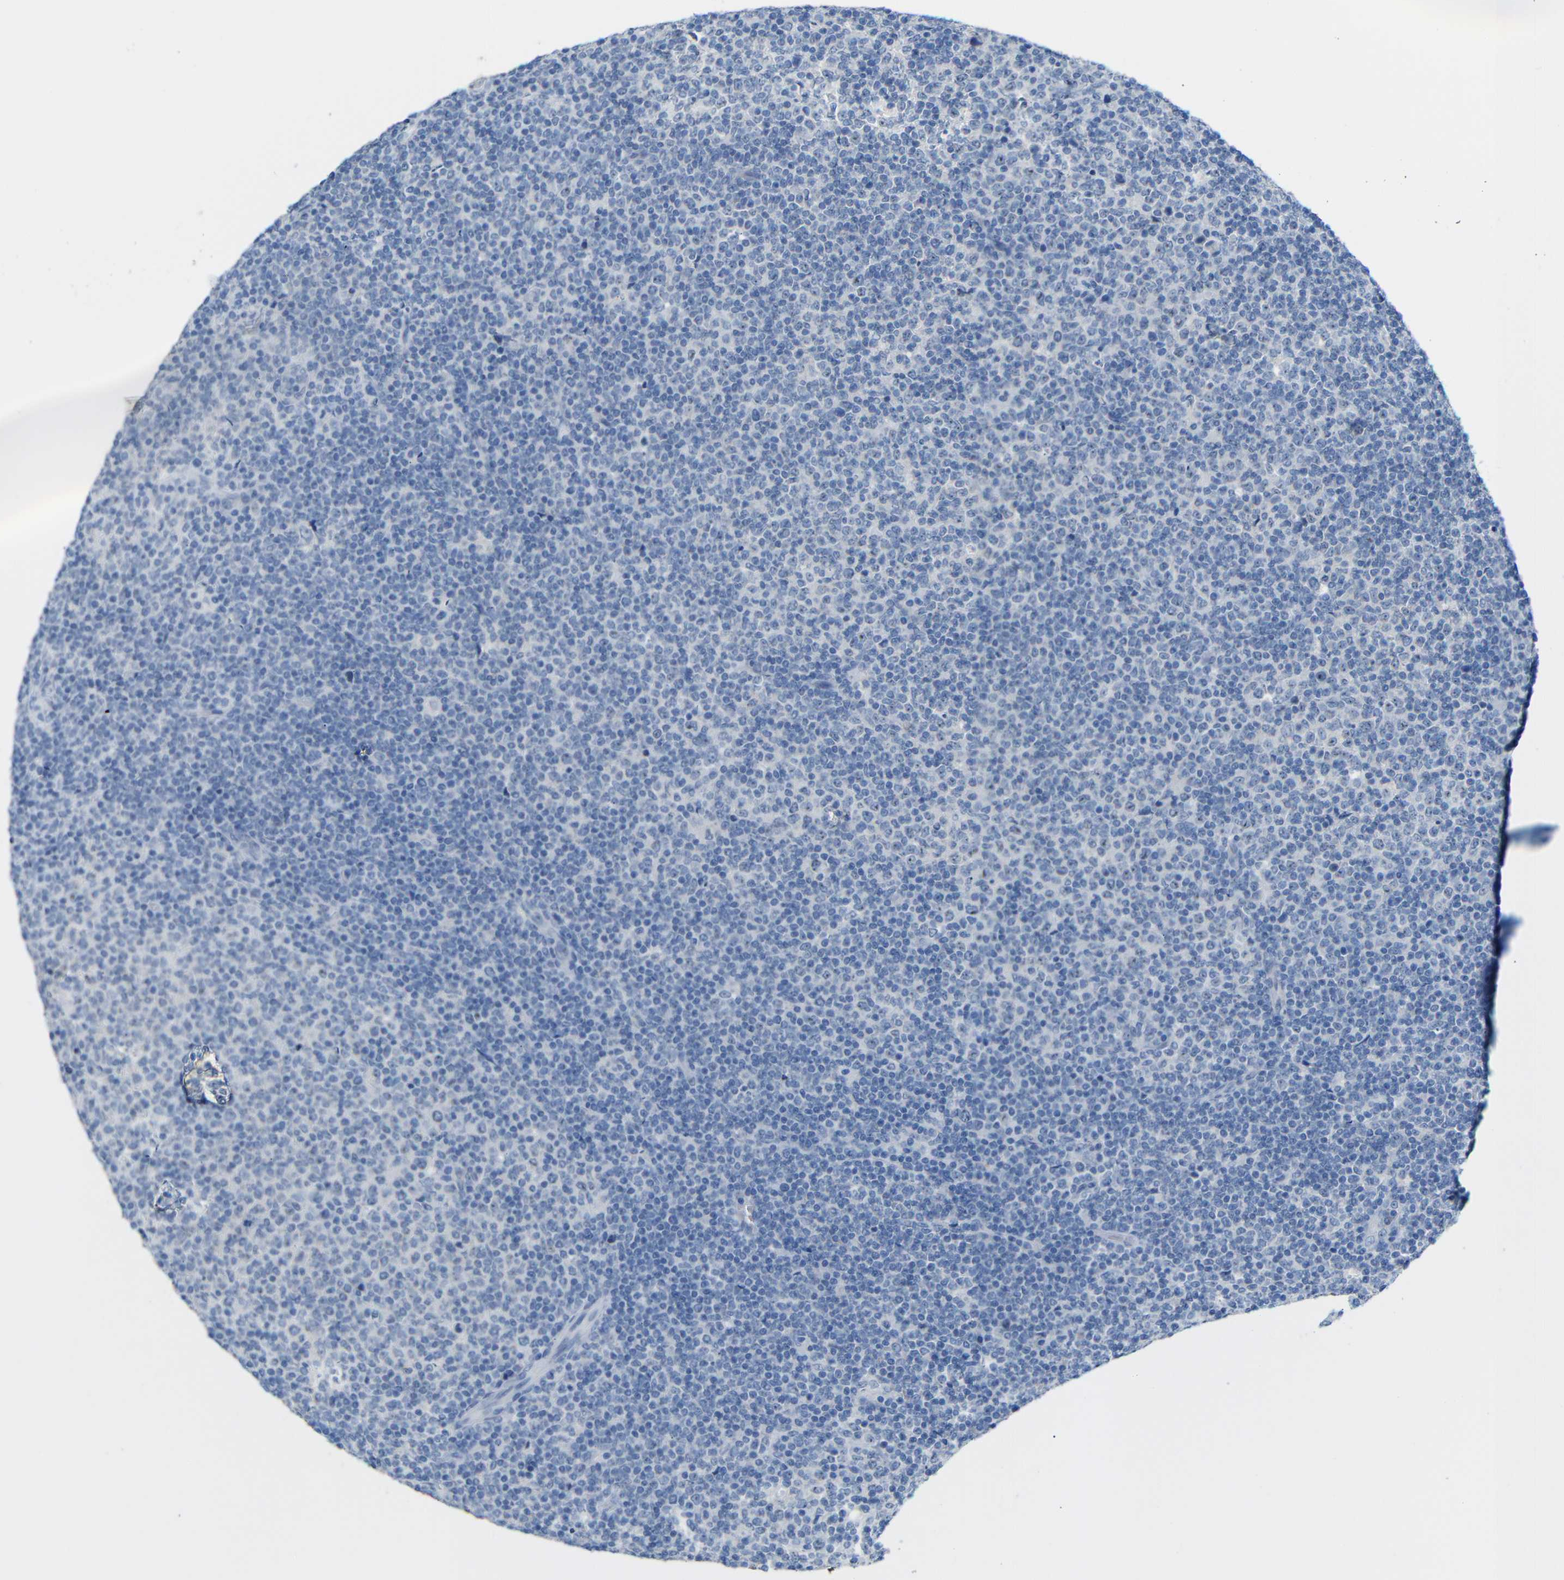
{"staining": {"intensity": "negative", "quantity": "none", "location": "none"}, "tissue": "lymphoma", "cell_type": "Tumor cells", "image_type": "cancer", "snomed": [{"axis": "morphology", "description": "Malignant lymphoma, non-Hodgkin's type, Low grade"}, {"axis": "topography", "description": "Lymph node"}], "caption": "Immunohistochemical staining of human malignant lymphoma, non-Hodgkin's type (low-grade) exhibits no significant staining in tumor cells.", "gene": "C1orf210", "patient": {"sex": "male", "age": 70}}